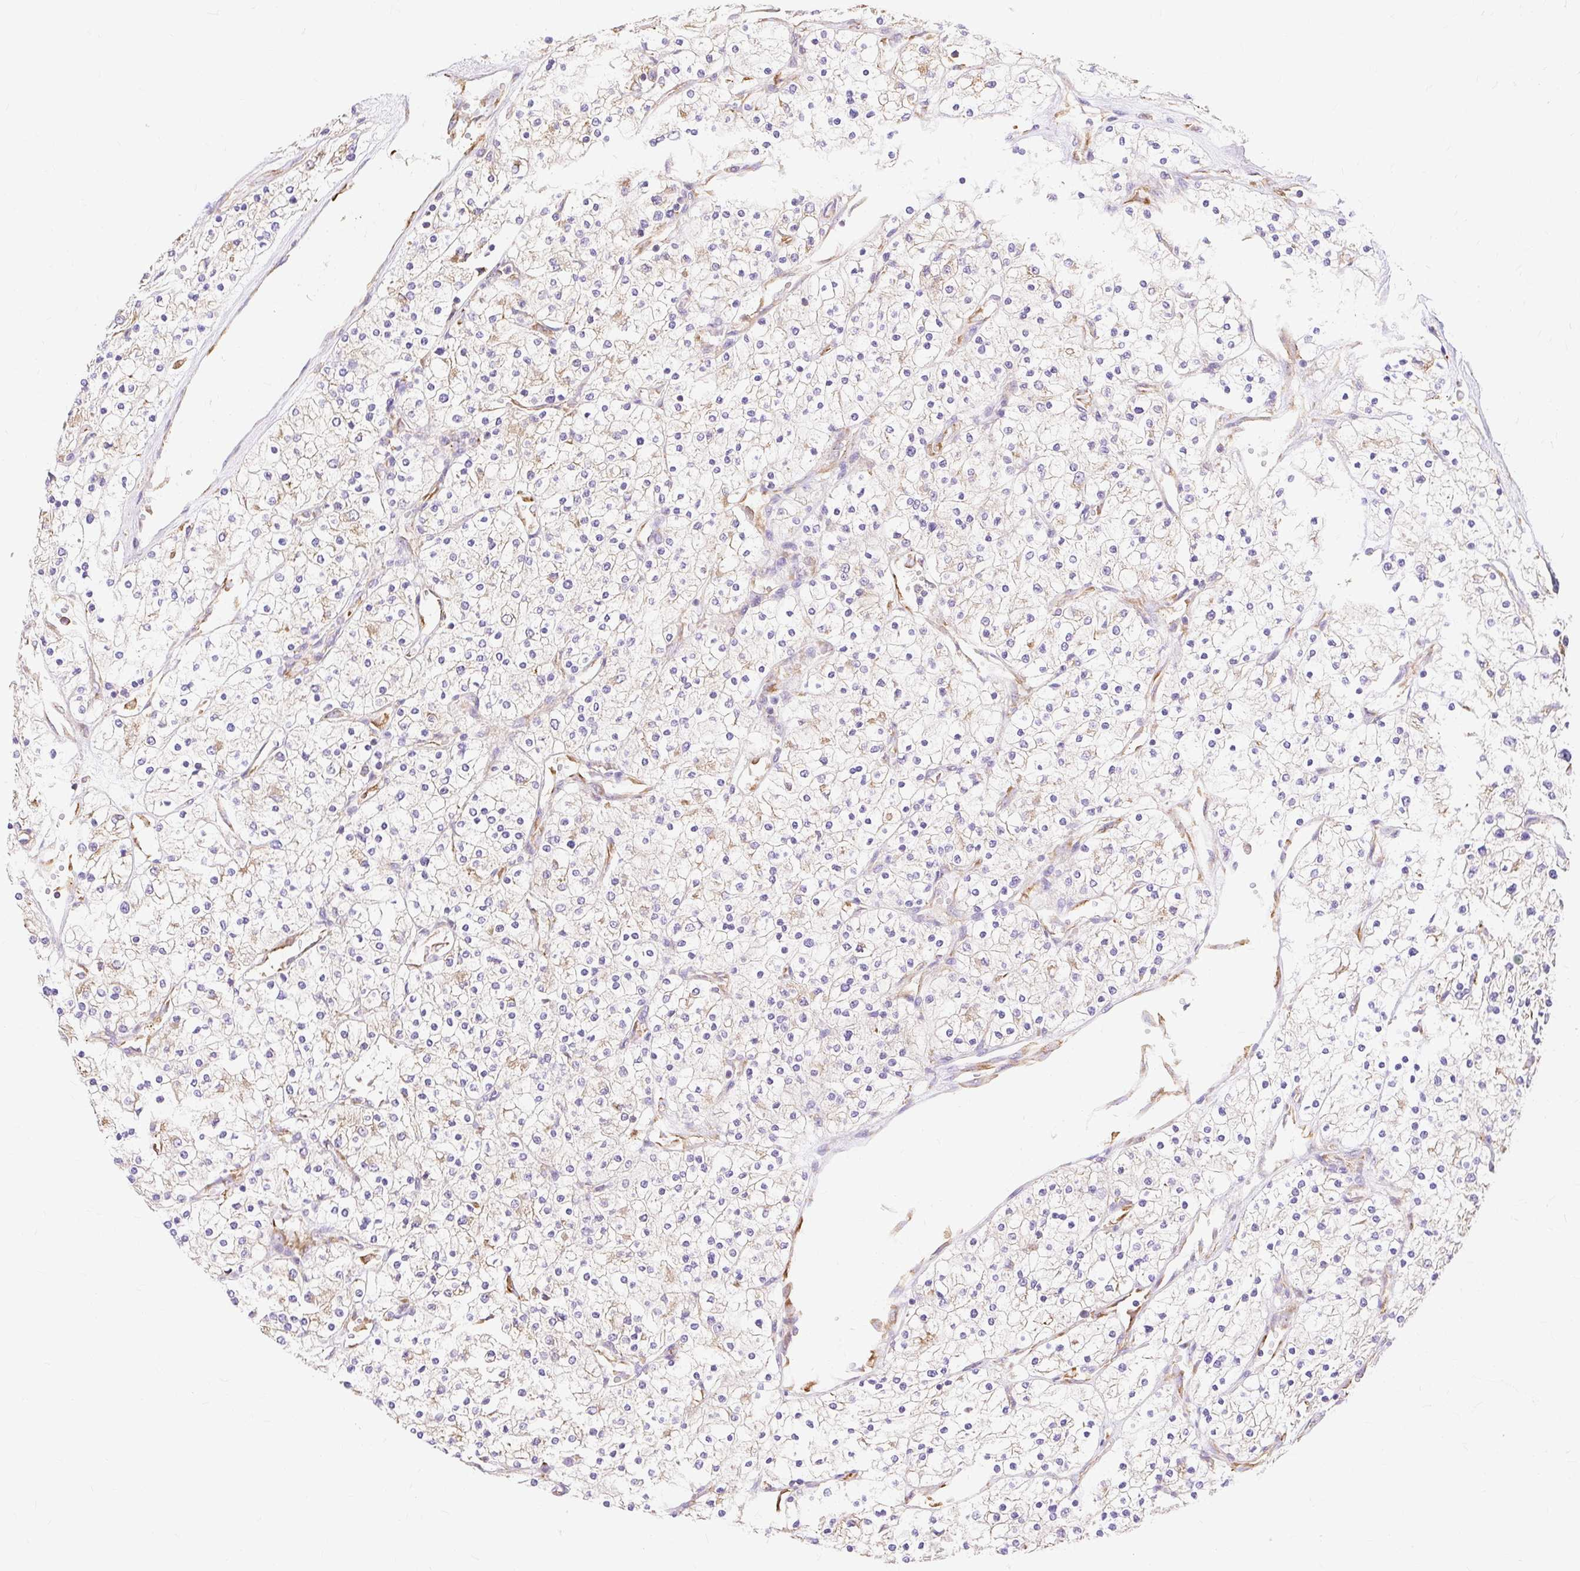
{"staining": {"intensity": "weak", "quantity": "25%-75%", "location": "cytoplasmic/membranous"}, "tissue": "renal cancer", "cell_type": "Tumor cells", "image_type": "cancer", "snomed": [{"axis": "morphology", "description": "Adenocarcinoma, NOS"}, {"axis": "topography", "description": "Kidney"}], "caption": "Adenocarcinoma (renal) stained with a brown dye displays weak cytoplasmic/membranous positive positivity in approximately 25%-75% of tumor cells.", "gene": "RPS17", "patient": {"sex": "male", "age": 80}}